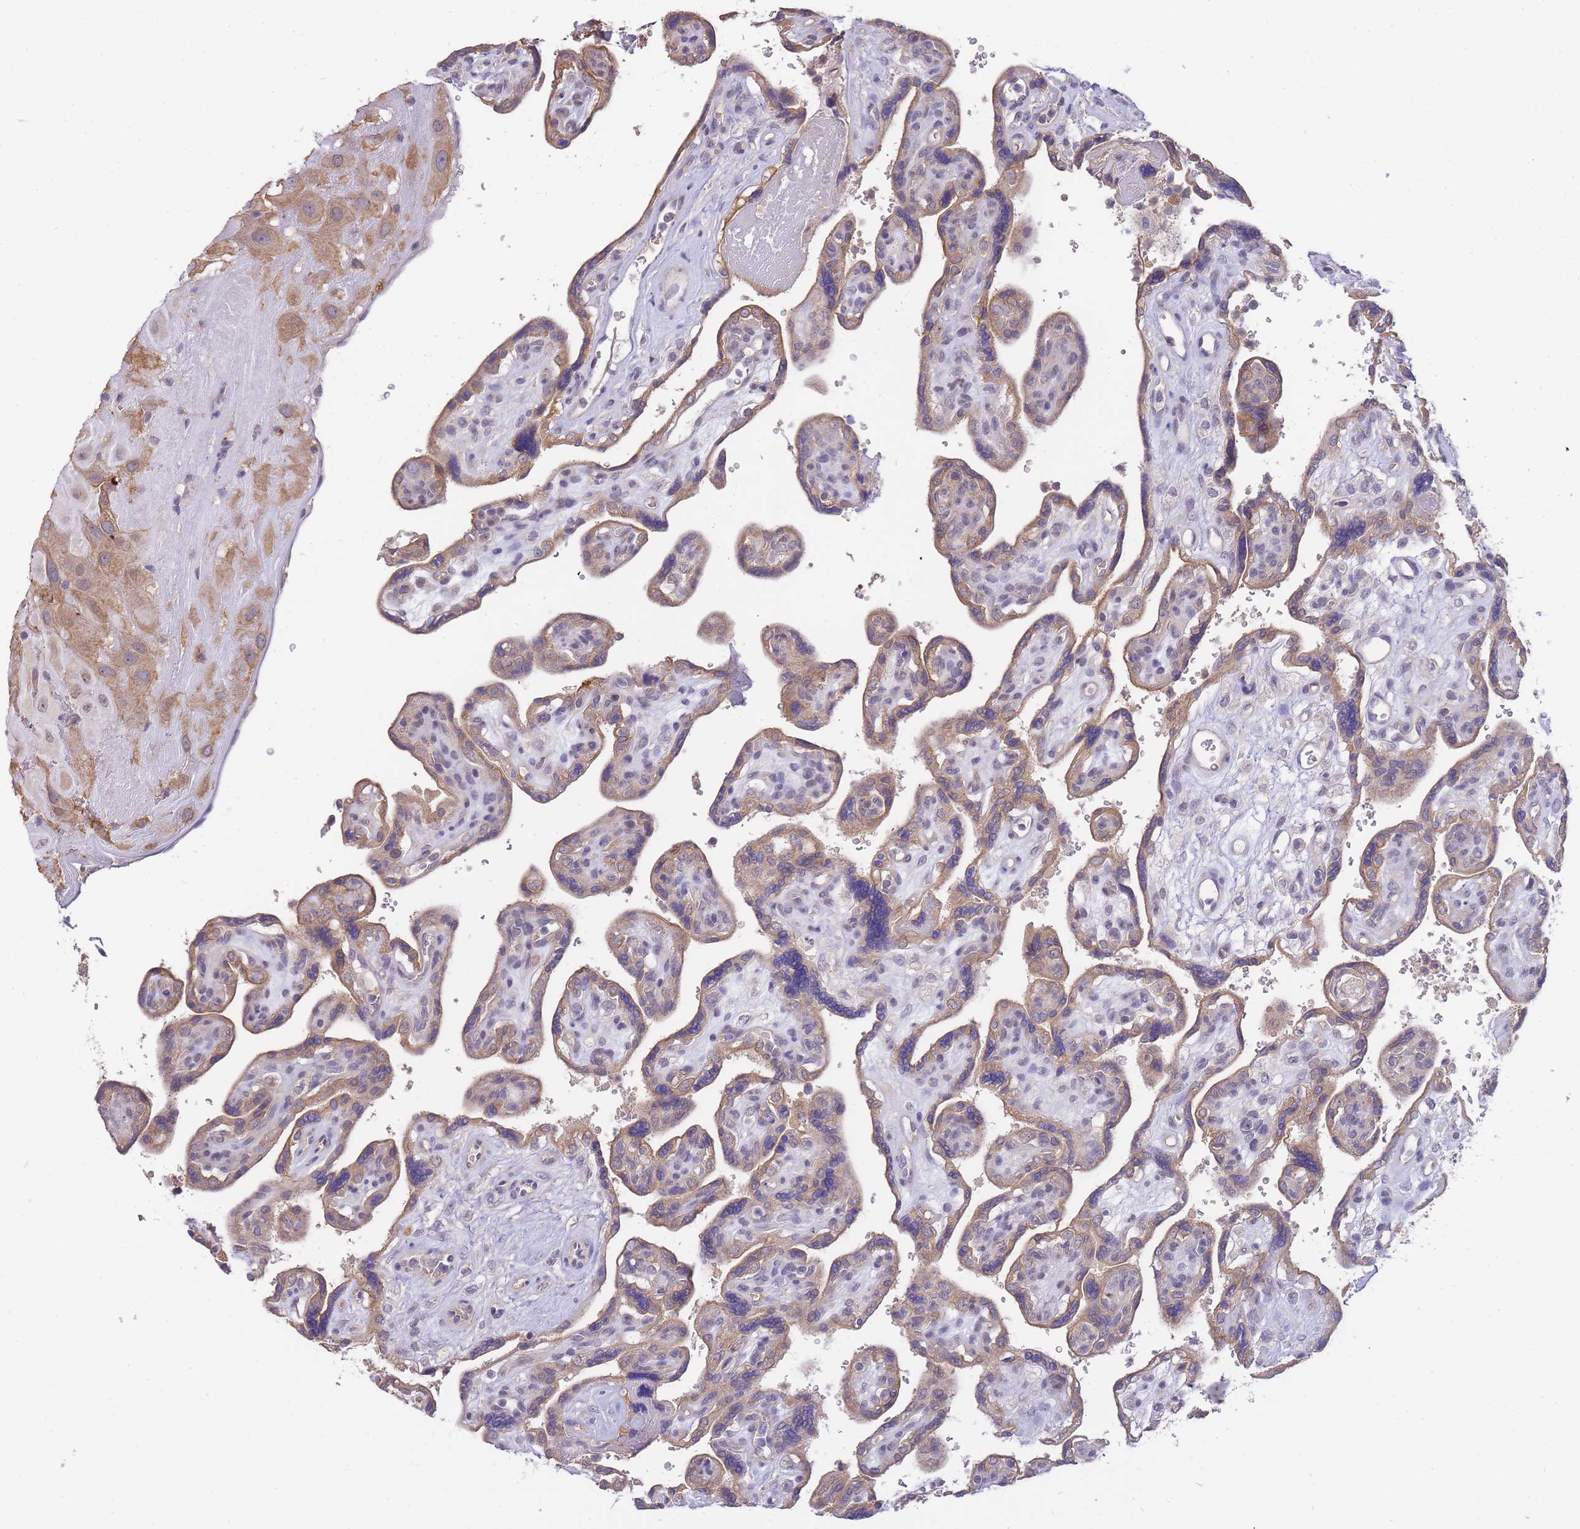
{"staining": {"intensity": "moderate", "quantity": ">75%", "location": "cytoplasmic/membranous"}, "tissue": "placenta", "cell_type": "Decidual cells", "image_type": "normal", "snomed": [{"axis": "morphology", "description": "Normal tissue, NOS"}, {"axis": "topography", "description": "Placenta"}], "caption": "Protein expression analysis of normal placenta displays moderate cytoplasmic/membranous staining in approximately >75% of decidual cells. The staining was performed using DAB (3,3'-diaminobenzidine) to visualize the protein expression in brown, while the nuclei were stained in blue with hematoxylin (Magnification: 20x).", "gene": "SMC6", "patient": {"sex": "female", "age": 39}}